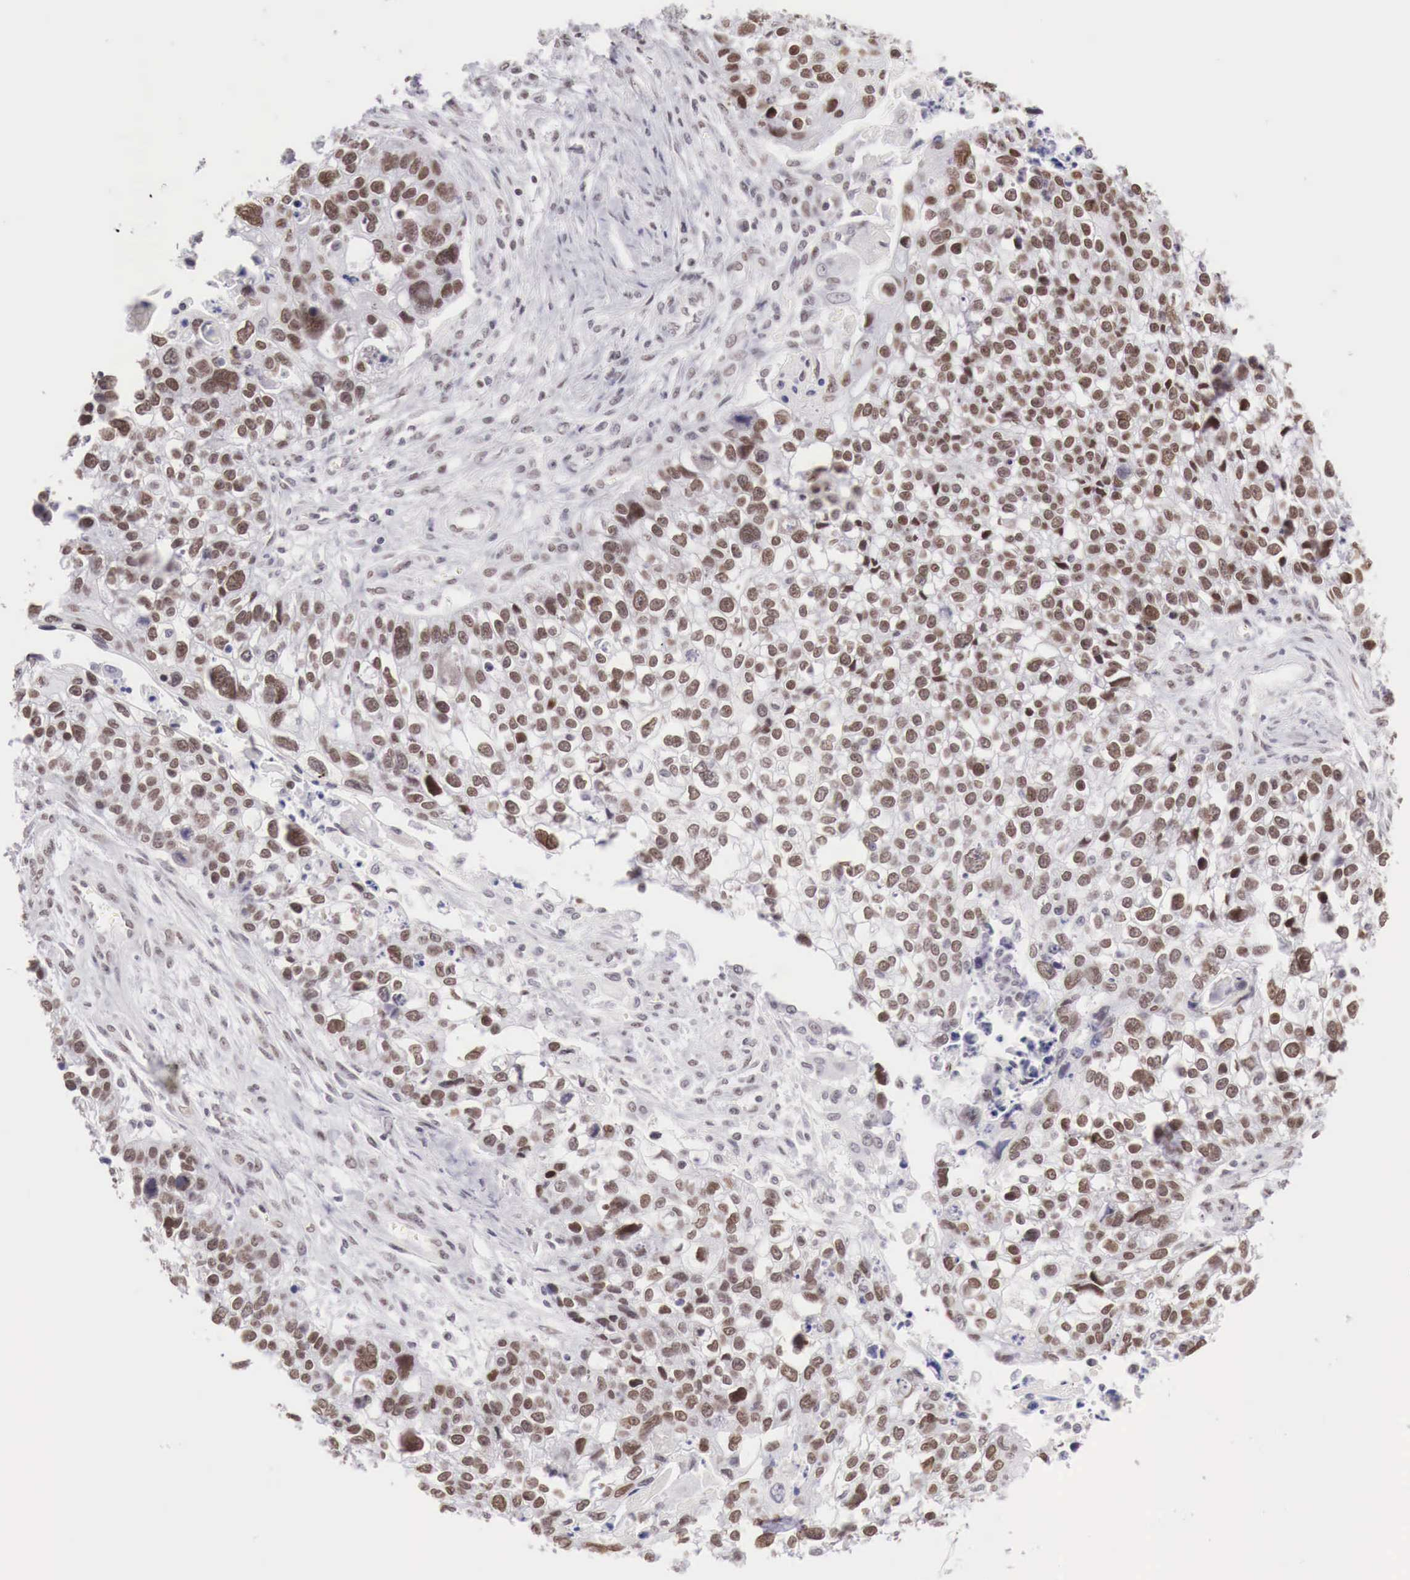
{"staining": {"intensity": "moderate", "quantity": "25%-75%", "location": "nuclear"}, "tissue": "lung cancer", "cell_type": "Tumor cells", "image_type": "cancer", "snomed": [{"axis": "morphology", "description": "Squamous cell carcinoma, NOS"}, {"axis": "topography", "description": "Lymph node"}, {"axis": "topography", "description": "Lung"}], "caption": "There is medium levels of moderate nuclear positivity in tumor cells of lung cancer (squamous cell carcinoma), as demonstrated by immunohistochemical staining (brown color).", "gene": "PHF14", "patient": {"sex": "male", "age": 74}}